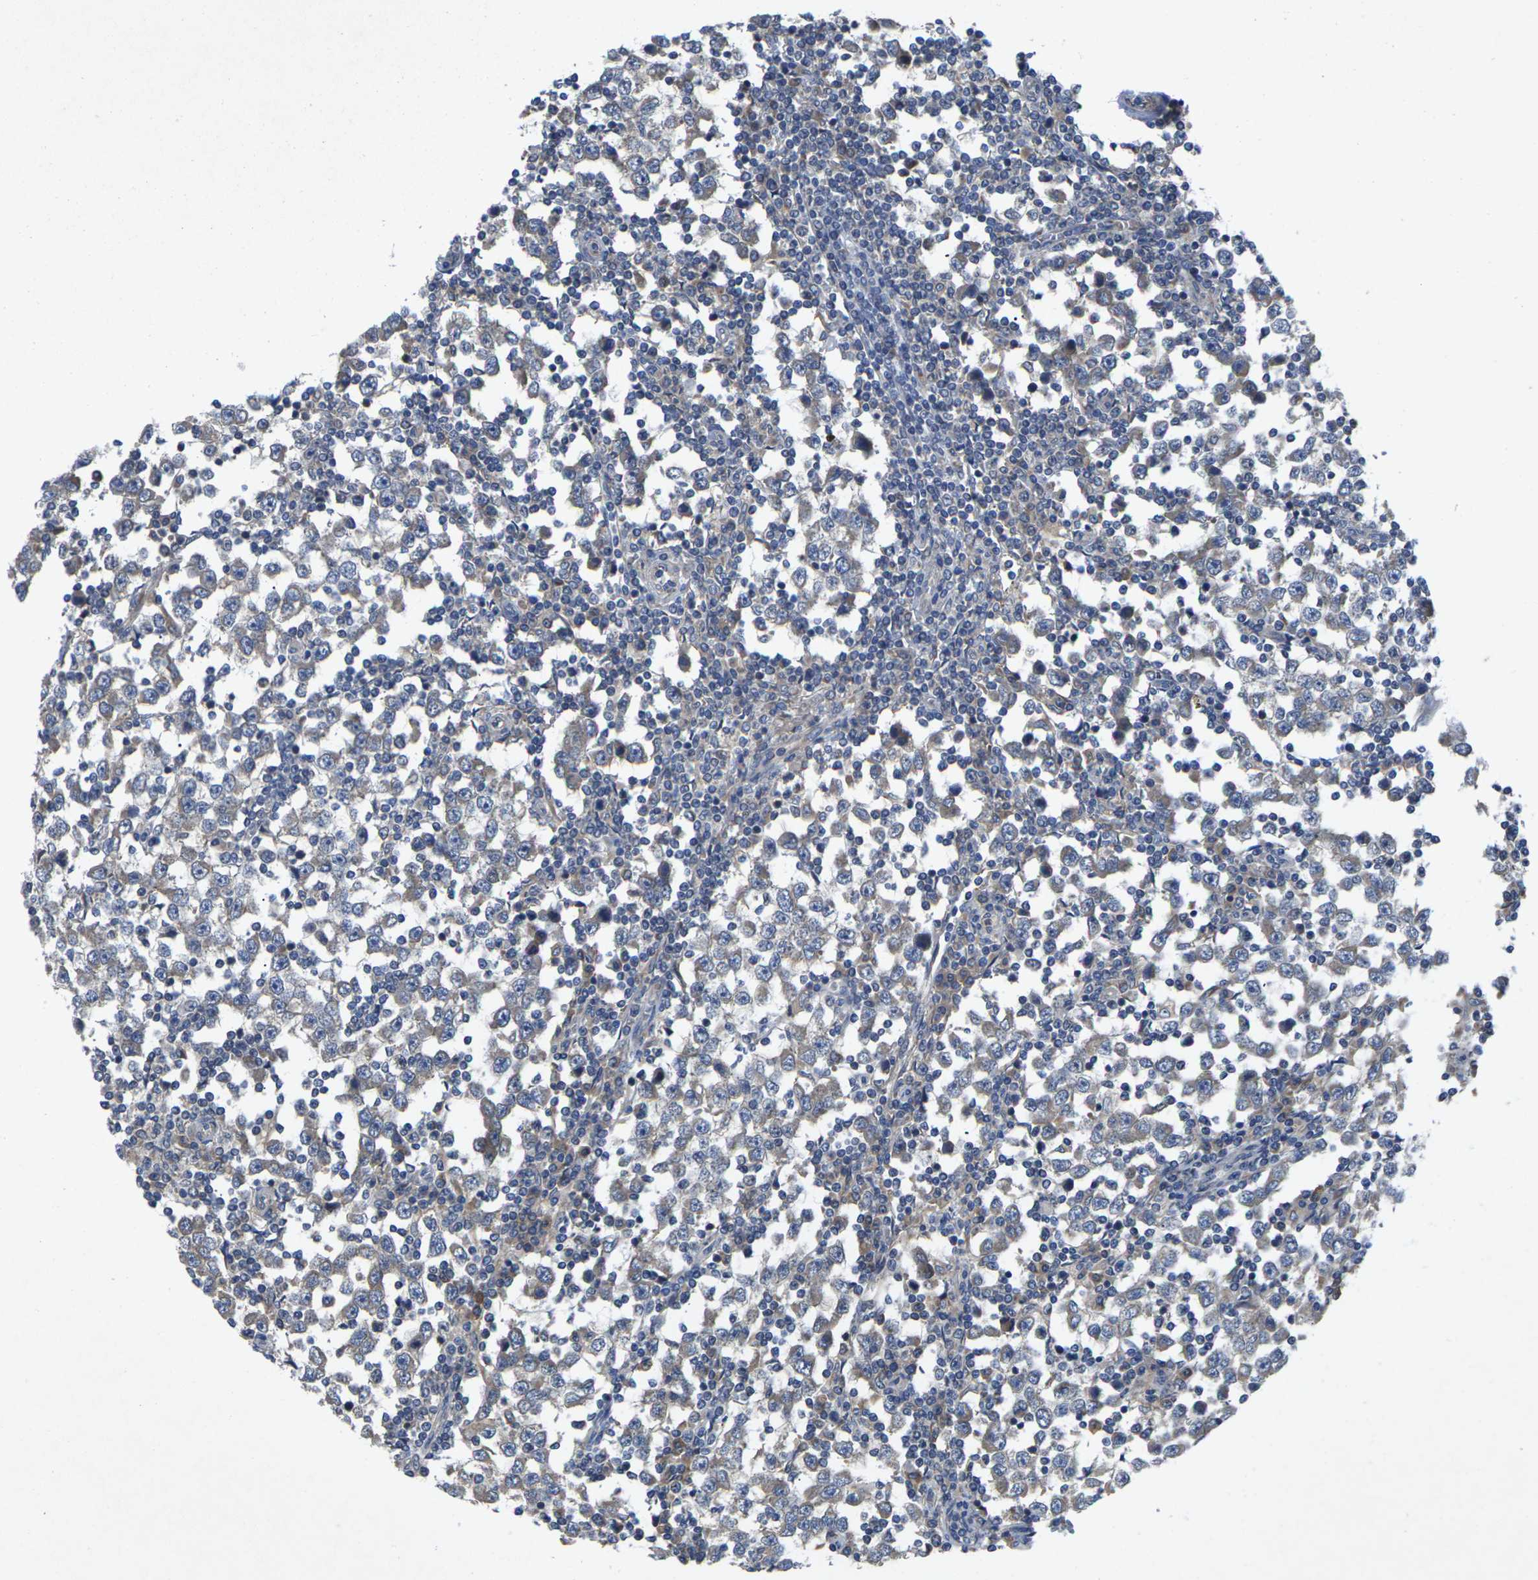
{"staining": {"intensity": "weak", "quantity": "25%-75%", "location": "cytoplasmic/membranous"}, "tissue": "testis cancer", "cell_type": "Tumor cells", "image_type": "cancer", "snomed": [{"axis": "morphology", "description": "Seminoma, NOS"}, {"axis": "topography", "description": "Testis"}], "caption": "Protein staining shows weak cytoplasmic/membranous staining in approximately 25%-75% of tumor cells in testis cancer (seminoma).", "gene": "KIF1B", "patient": {"sex": "male", "age": 65}}